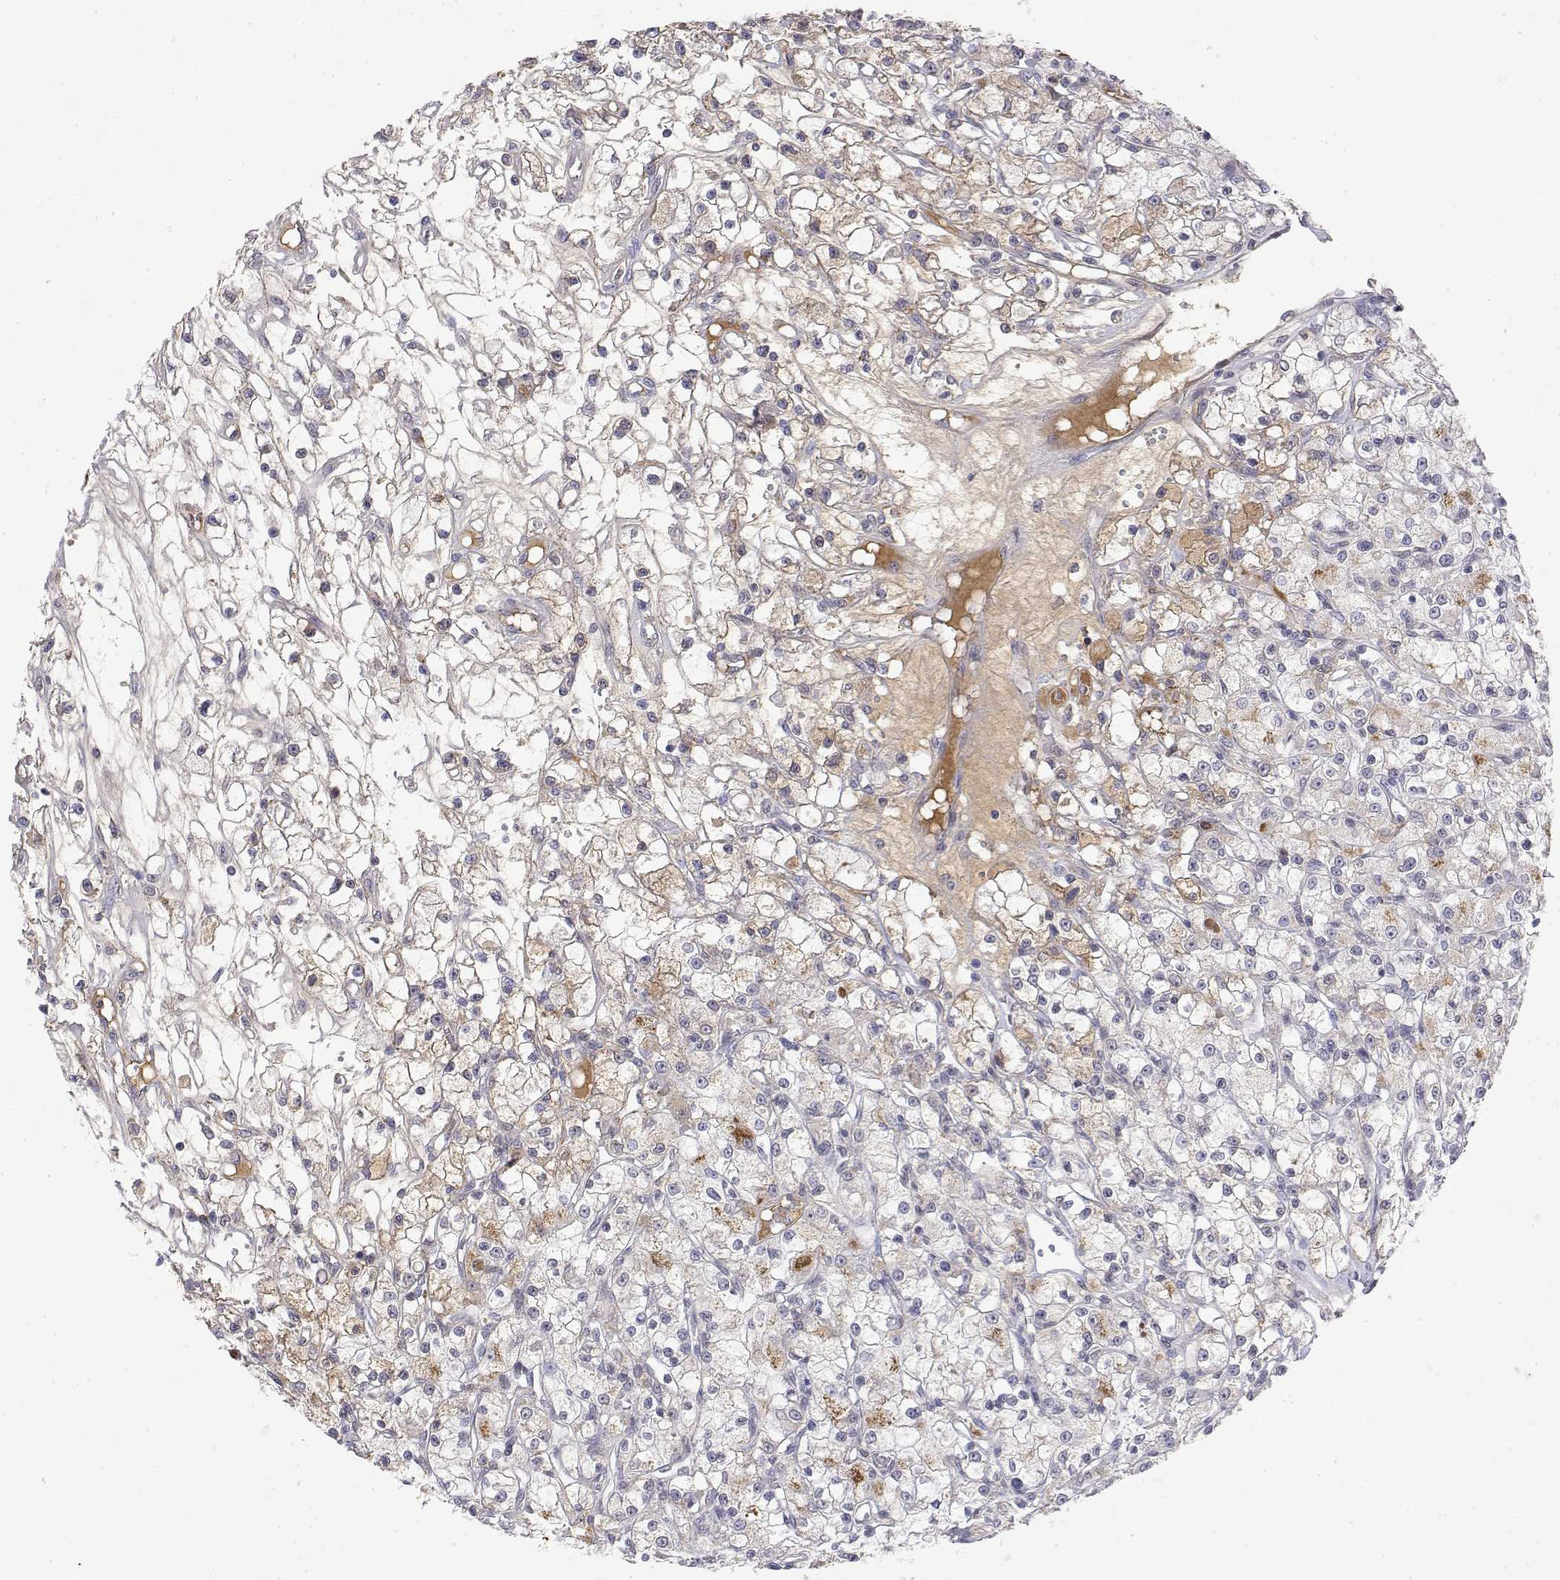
{"staining": {"intensity": "weak", "quantity": "<25%", "location": "cytoplasmic/membranous"}, "tissue": "renal cancer", "cell_type": "Tumor cells", "image_type": "cancer", "snomed": [{"axis": "morphology", "description": "Adenocarcinoma, NOS"}, {"axis": "topography", "description": "Kidney"}], "caption": "IHC of human renal cancer demonstrates no positivity in tumor cells.", "gene": "IGFBP4", "patient": {"sex": "female", "age": 59}}